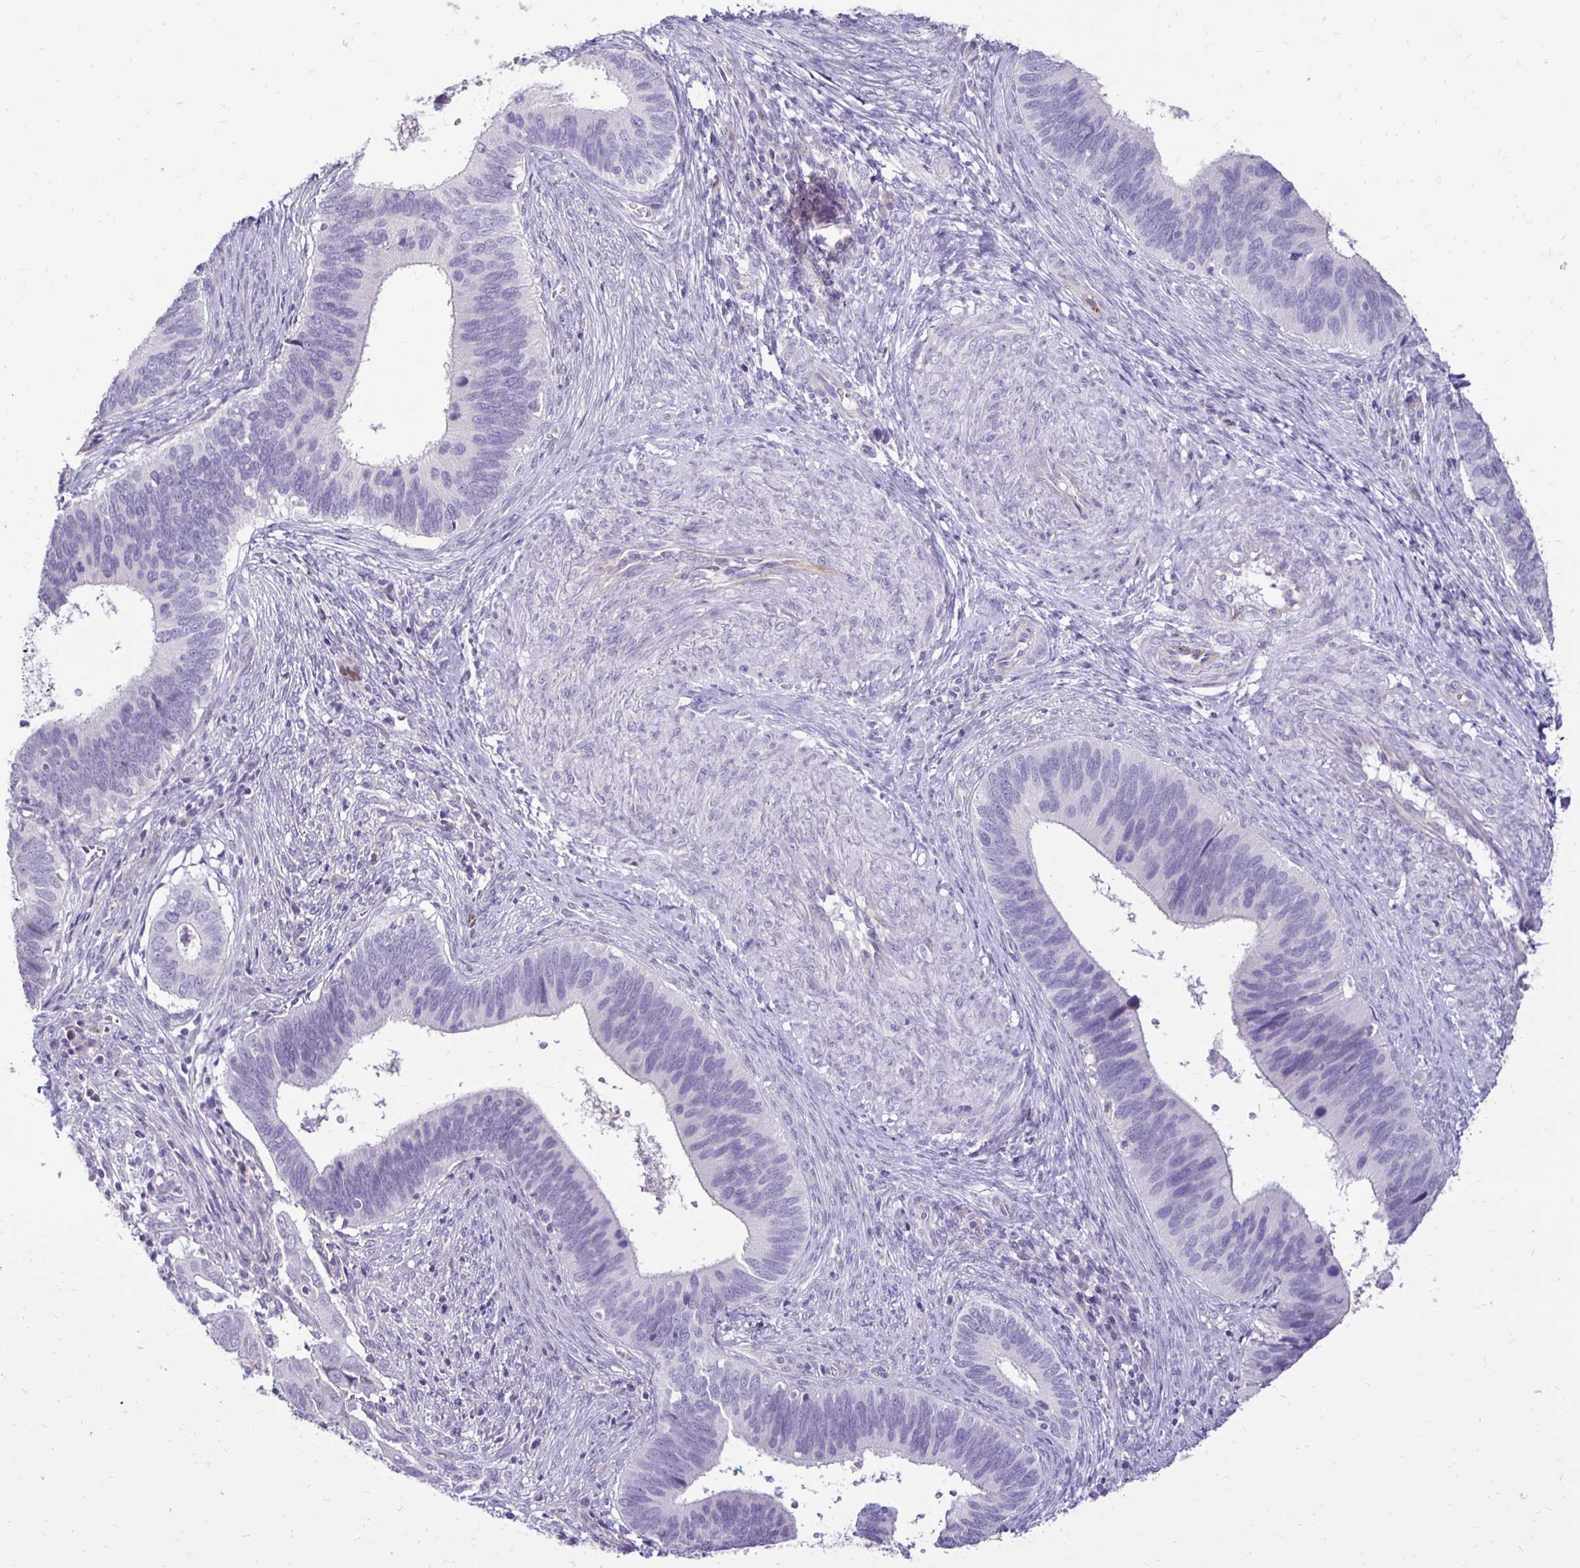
{"staining": {"intensity": "negative", "quantity": "none", "location": "none"}, "tissue": "cervical cancer", "cell_type": "Tumor cells", "image_type": "cancer", "snomed": [{"axis": "morphology", "description": "Adenocarcinoma, NOS"}, {"axis": "topography", "description": "Cervix"}], "caption": "IHC micrograph of adenocarcinoma (cervical) stained for a protein (brown), which displays no expression in tumor cells.", "gene": "GAS2", "patient": {"sex": "female", "age": 42}}